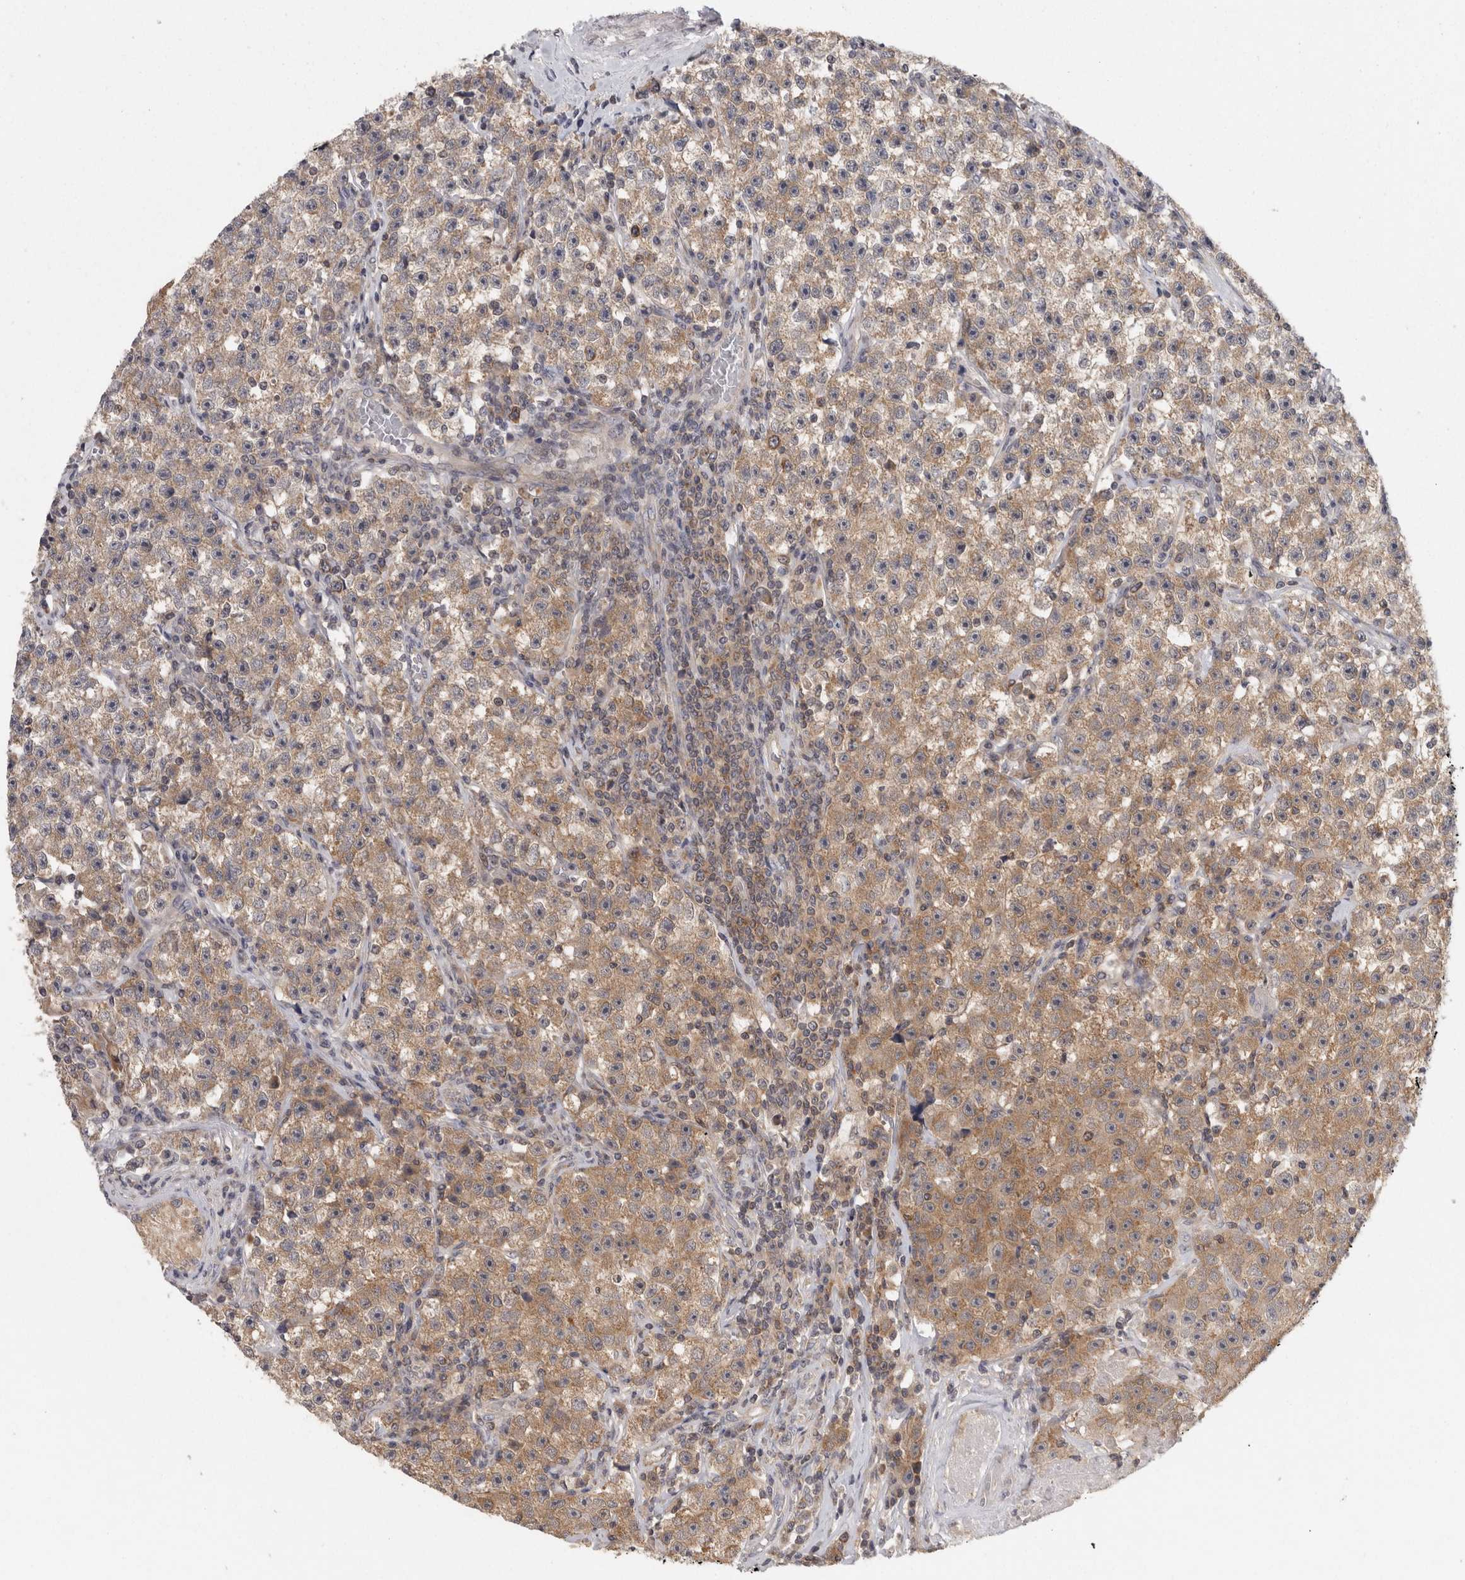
{"staining": {"intensity": "moderate", "quantity": ">75%", "location": "cytoplasmic/membranous"}, "tissue": "testis cancer", "cell_type": "Tumor cells", "image_type": "cancer", "snomed": [{"axis": "morphology", "description": "Seminoma, NOS"}, {"axis": "topography", "description": "Testis"}], "caption": "IHC micrograph of testis cancer (seminoma) stained for a protein (brown), which demonstrates medium levels of moderate cytoplasmic/membranous expression in about >75% of tumor cells.", "gene": "ACAT2", "patient": {"sex": "male", "age": 22}}